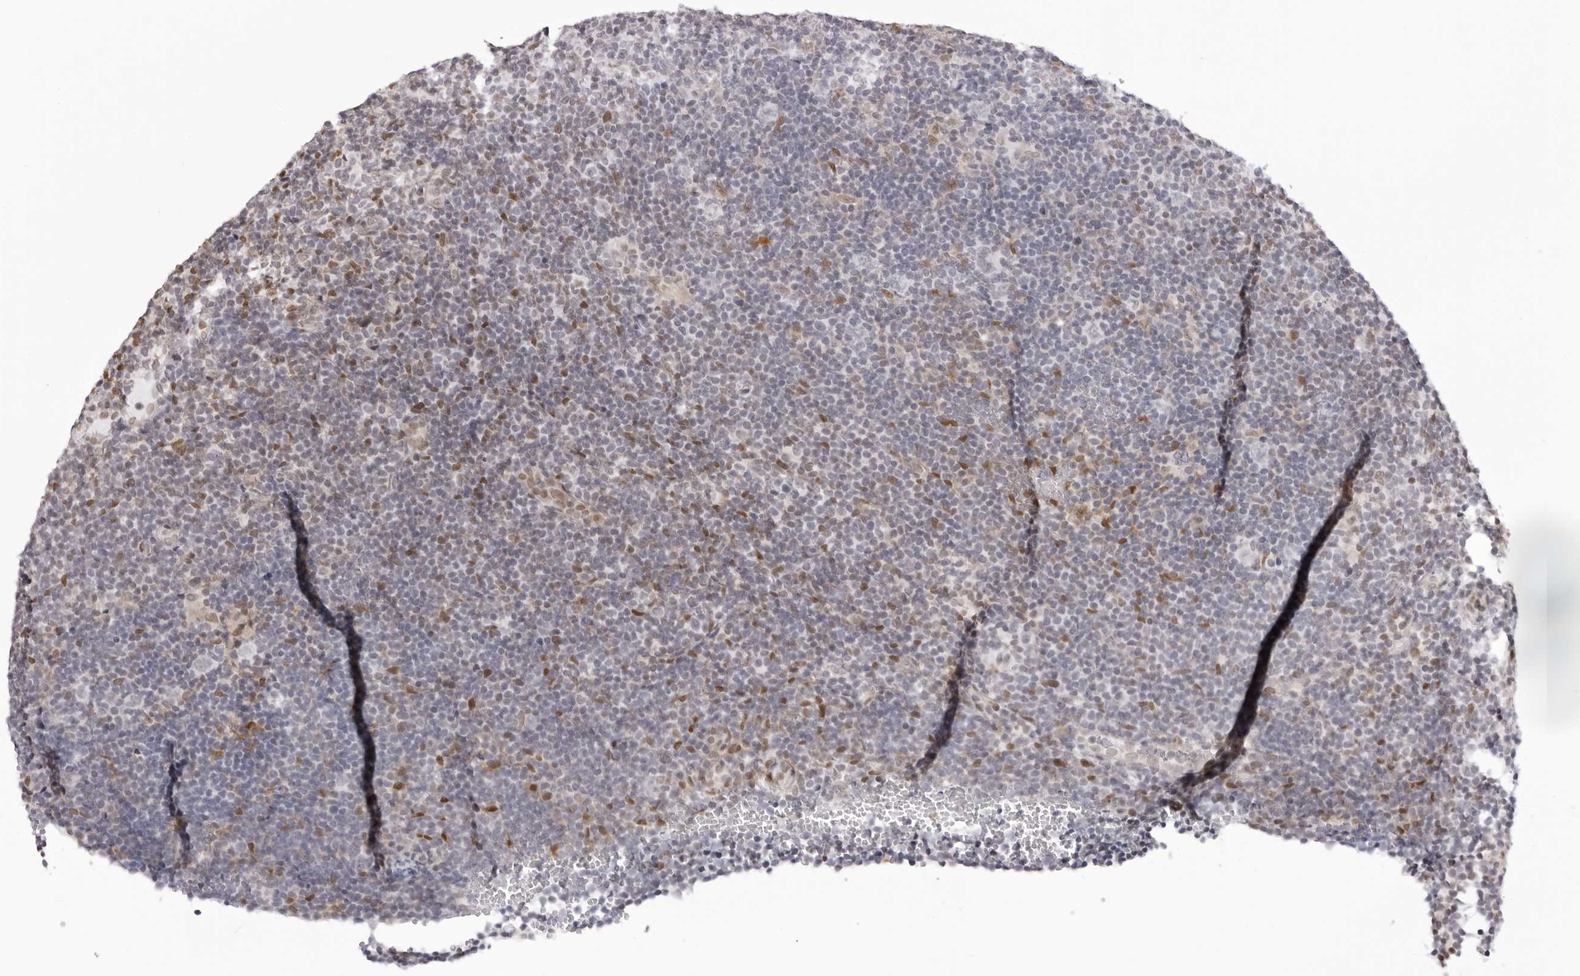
{"staining": {"intensity": "negative", "quantity": "none", "location": "none"}, "tissue": "lymphoma", "cell_type": "Tumor cells", "image_type": "cancer", "snomed": [{"axis": "morphology", "description": "Hodgkin's disease, NOS"}, {"axis": "topography", "description": "Lymph node"}], "caption": "A histopathology image of human lymphoma is negative for staining in tumor cells. Nuclei are stained in blue.", "gene": "HSPA4", "patient": {"sex": "female", "age": 57}}